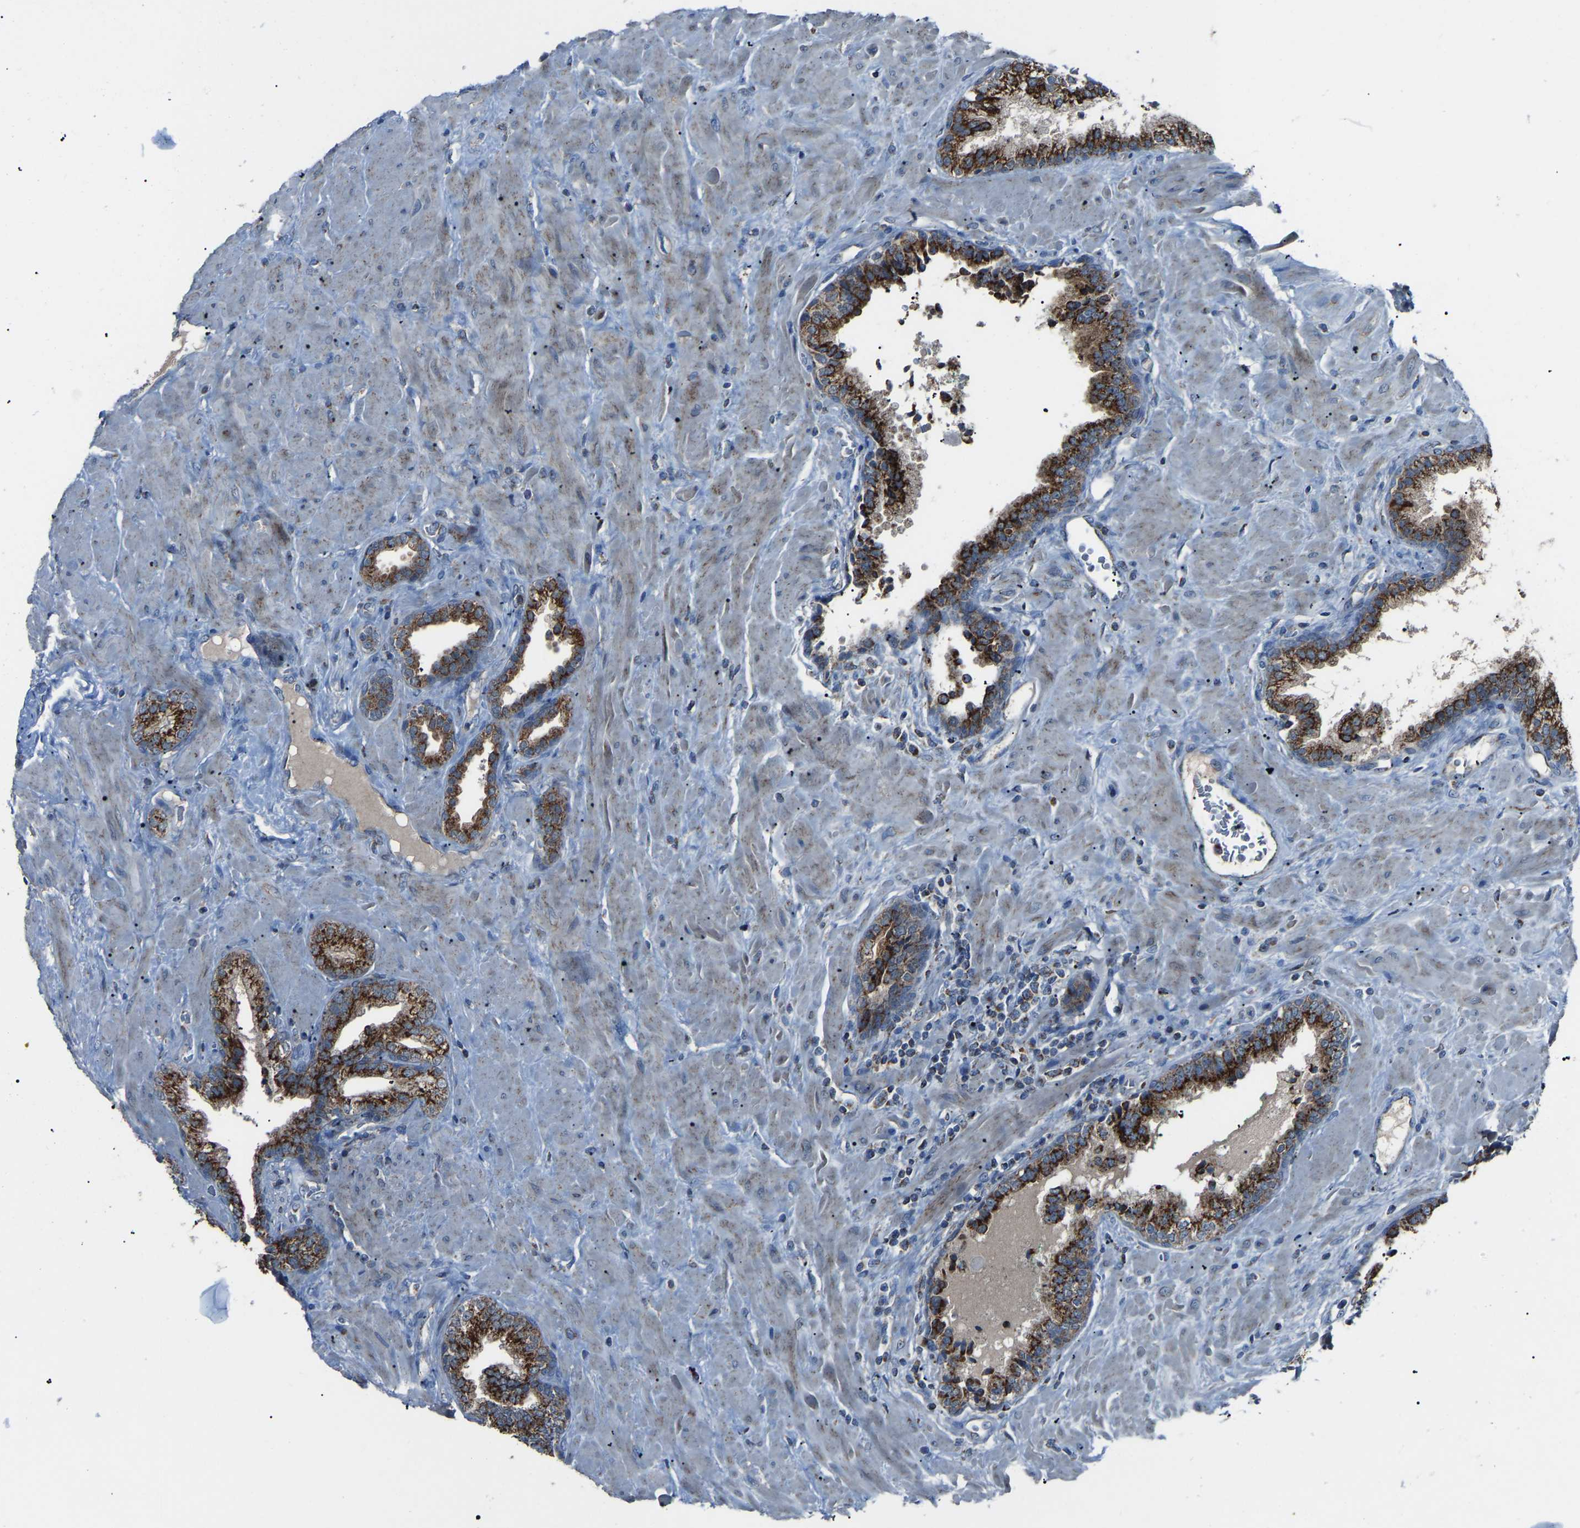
{"staining": {"intensity": "strong", "quantity": ">75%", "location": "cytoplasmic/membranous"}, "tissue": "prostate cancer", "cell_type": "Tumor cells", "image_type": "cancer", "snomed": [{"axis": "morphology", "description": "Adenocarcinoma, Low grade"}, {"axis": "topography", "description": "Prostate"}], "caption": "Brown immunohistochemical staining in prostate cancer displays strong cytoplasmic/membranous expression in about >75% of tumor cells.", "gene": "CANT1", "patient": {"sex": "male", "age": 71}}